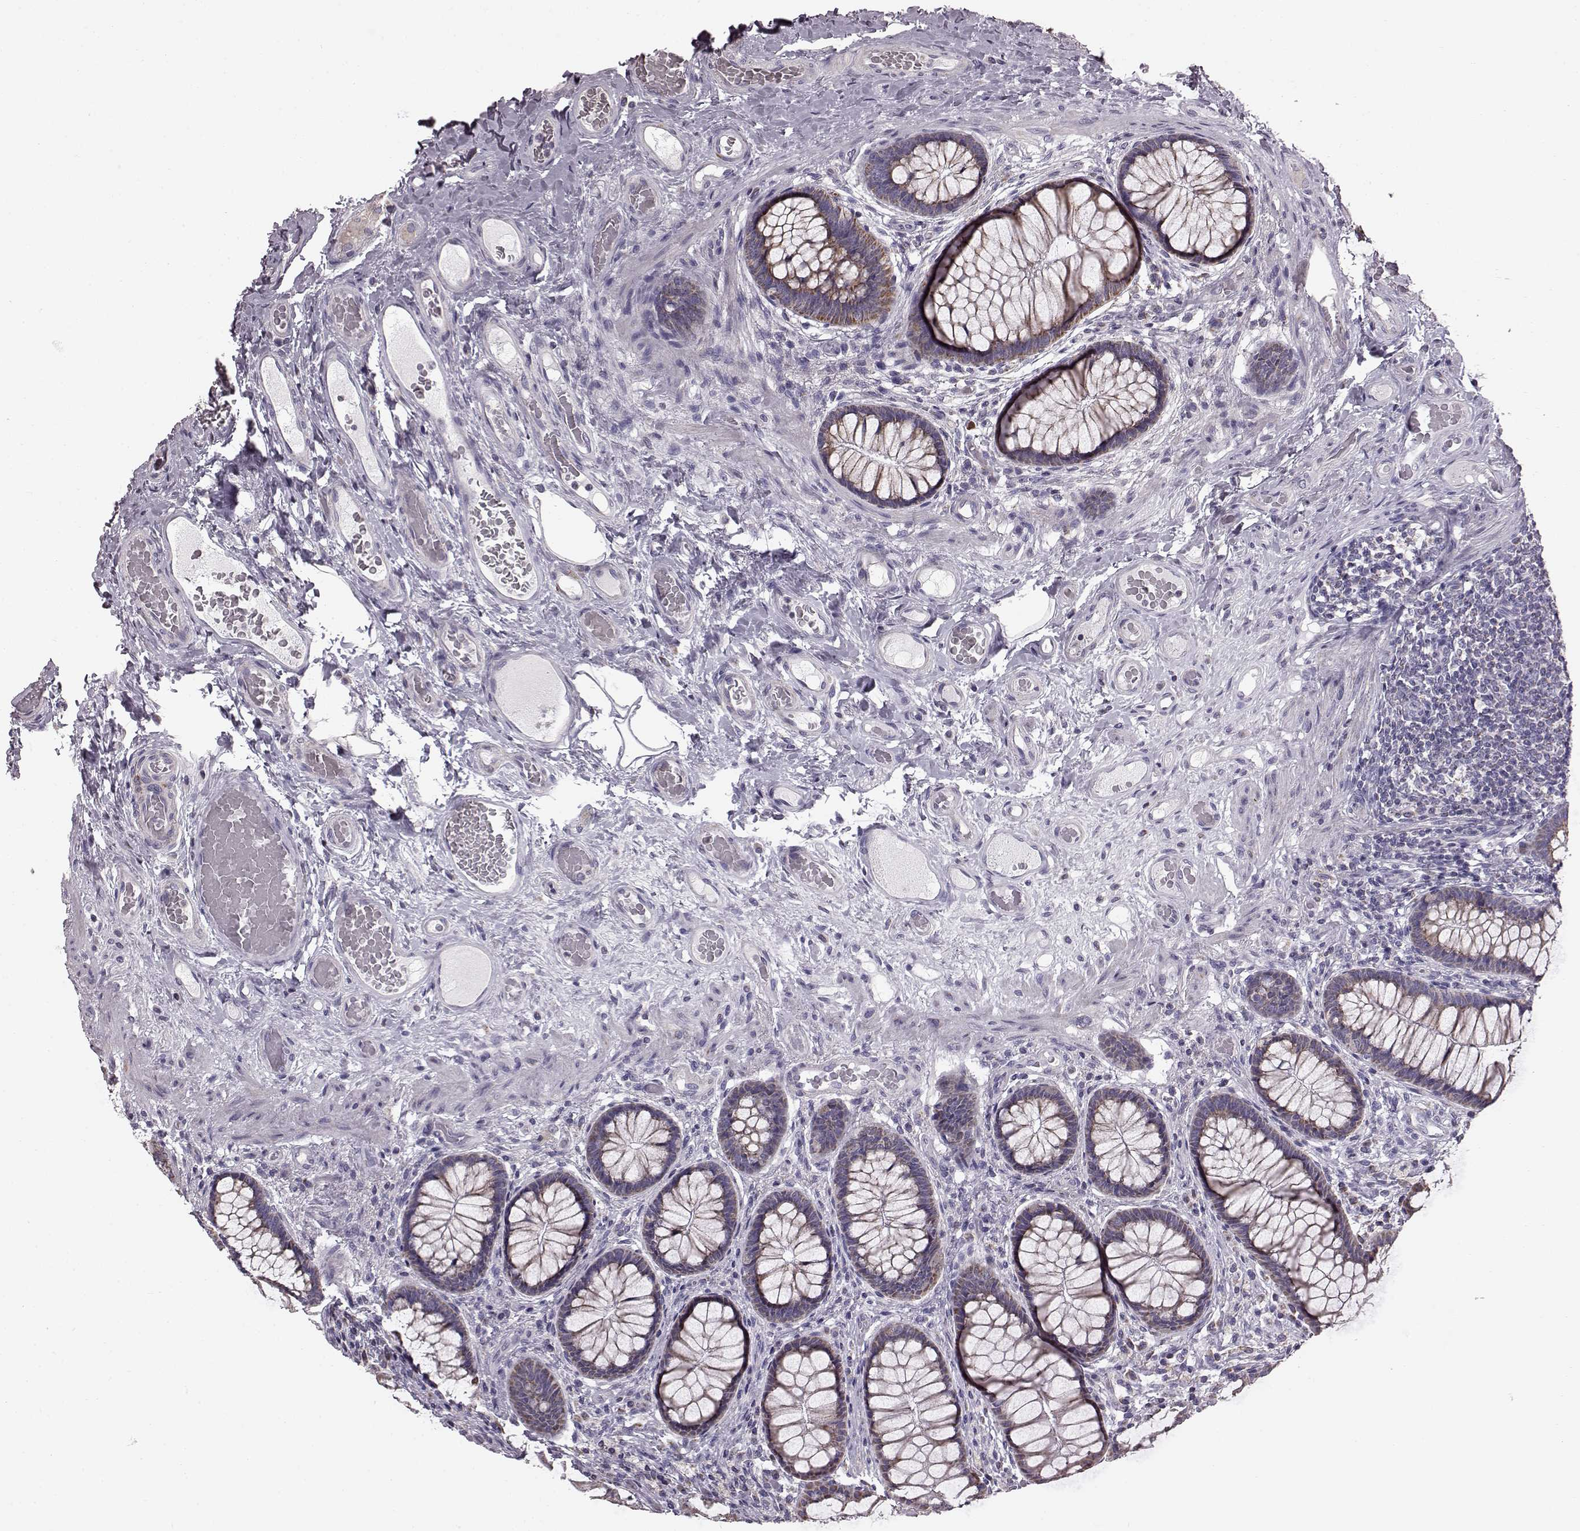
{"staining": {"intensity": "negative", "quantity": "none", "location": "none"}, "tissue": "colon", "cell_type": "Endothelial cells", "image_type": "normal", "snomed": [{"axis": "morphology", "description": "Normal tissue, NOS"}, {"axis": "topography", "description": "Colon"}], "caption": "Colon stained for a protein using immunohistochemistry demonstrates no expression endothelial cells.", "gene": "FAM8A1", "patient": {"sex": "female", "age": 65}}